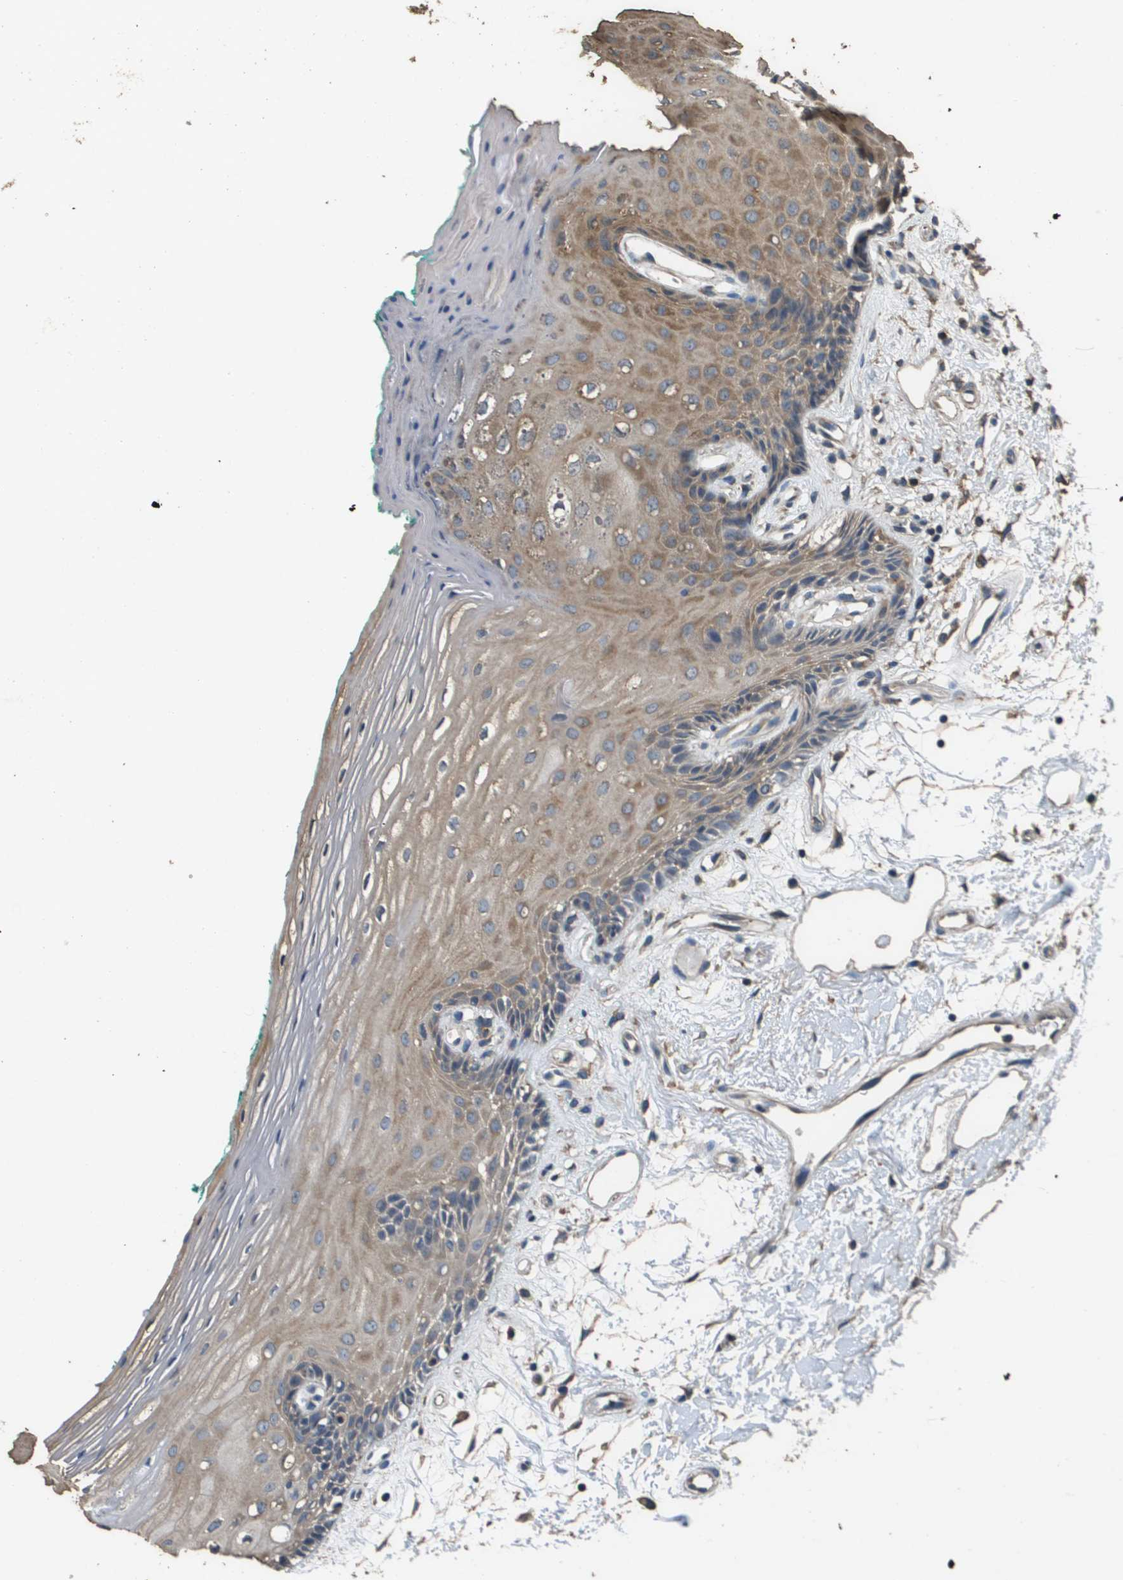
{"staining": {"intensity": "weak", "quantity": ">75%", "location": "cytoplasmic/membranous"}, "tissue": "oral mucosa", "cell_type": "Squamous epithelial cells", "image_type": "normal", "snomed": [{"axis": "morphology", "description": "Normal tissue, NOS"}, {"axis": "topography", "description": "Skeletal muscle"}, {"axis": "topography", "description": "Oral tissue"}, {"axis": "topography", "description": "Peripheral nerve tissue"}], "caption": "Immunohistochemical staining of benign oral mucosa exhibits weak cytoplasmic/membranous protein staining in about >75% of squamous epithelial cells.", "gene": "RAB6B", "patient": {"sex": "female", "age": 84}}